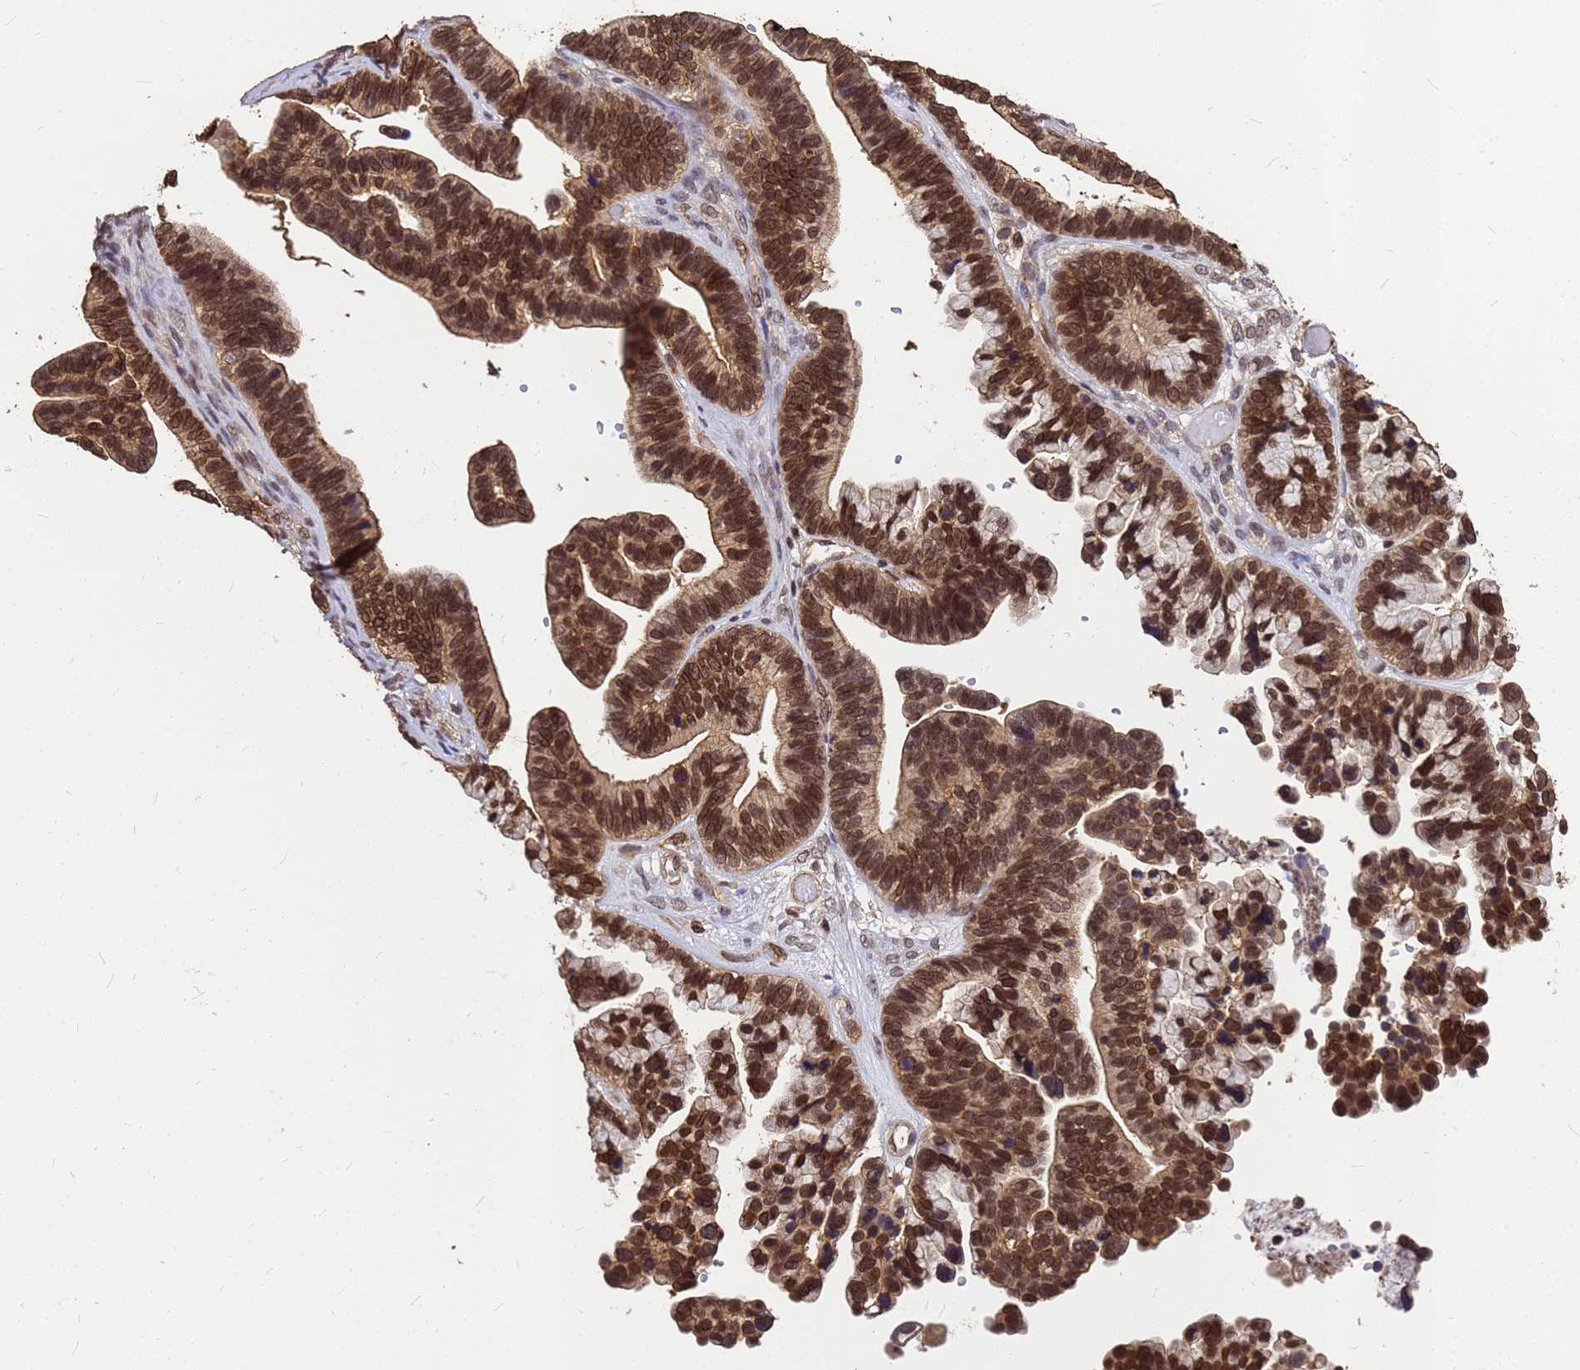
{"staining": {"intensity": "strong", "quantity": ">75%", "location": "cytoplasmic/membranous,nuclear"}, "tissue": "ovarian cancer", "cell_type": "Tumor cells", "image_type": "cancer", "snomed": [{"axis": "morphology", "description": "Cystadenocarcinoma, serous, NOS"}, {"axis": "topography", "description": "Ovary"}], "caption": "The histopathology image displays staining of ovarian cancer (serous cystadenocarcinoma), revealing strong cytoplasmic/membranous and nuclear protein expression (brown color) within tumor cells.", "gene": "C1orf35", "patient": {"sex": "female", "age": 56}}